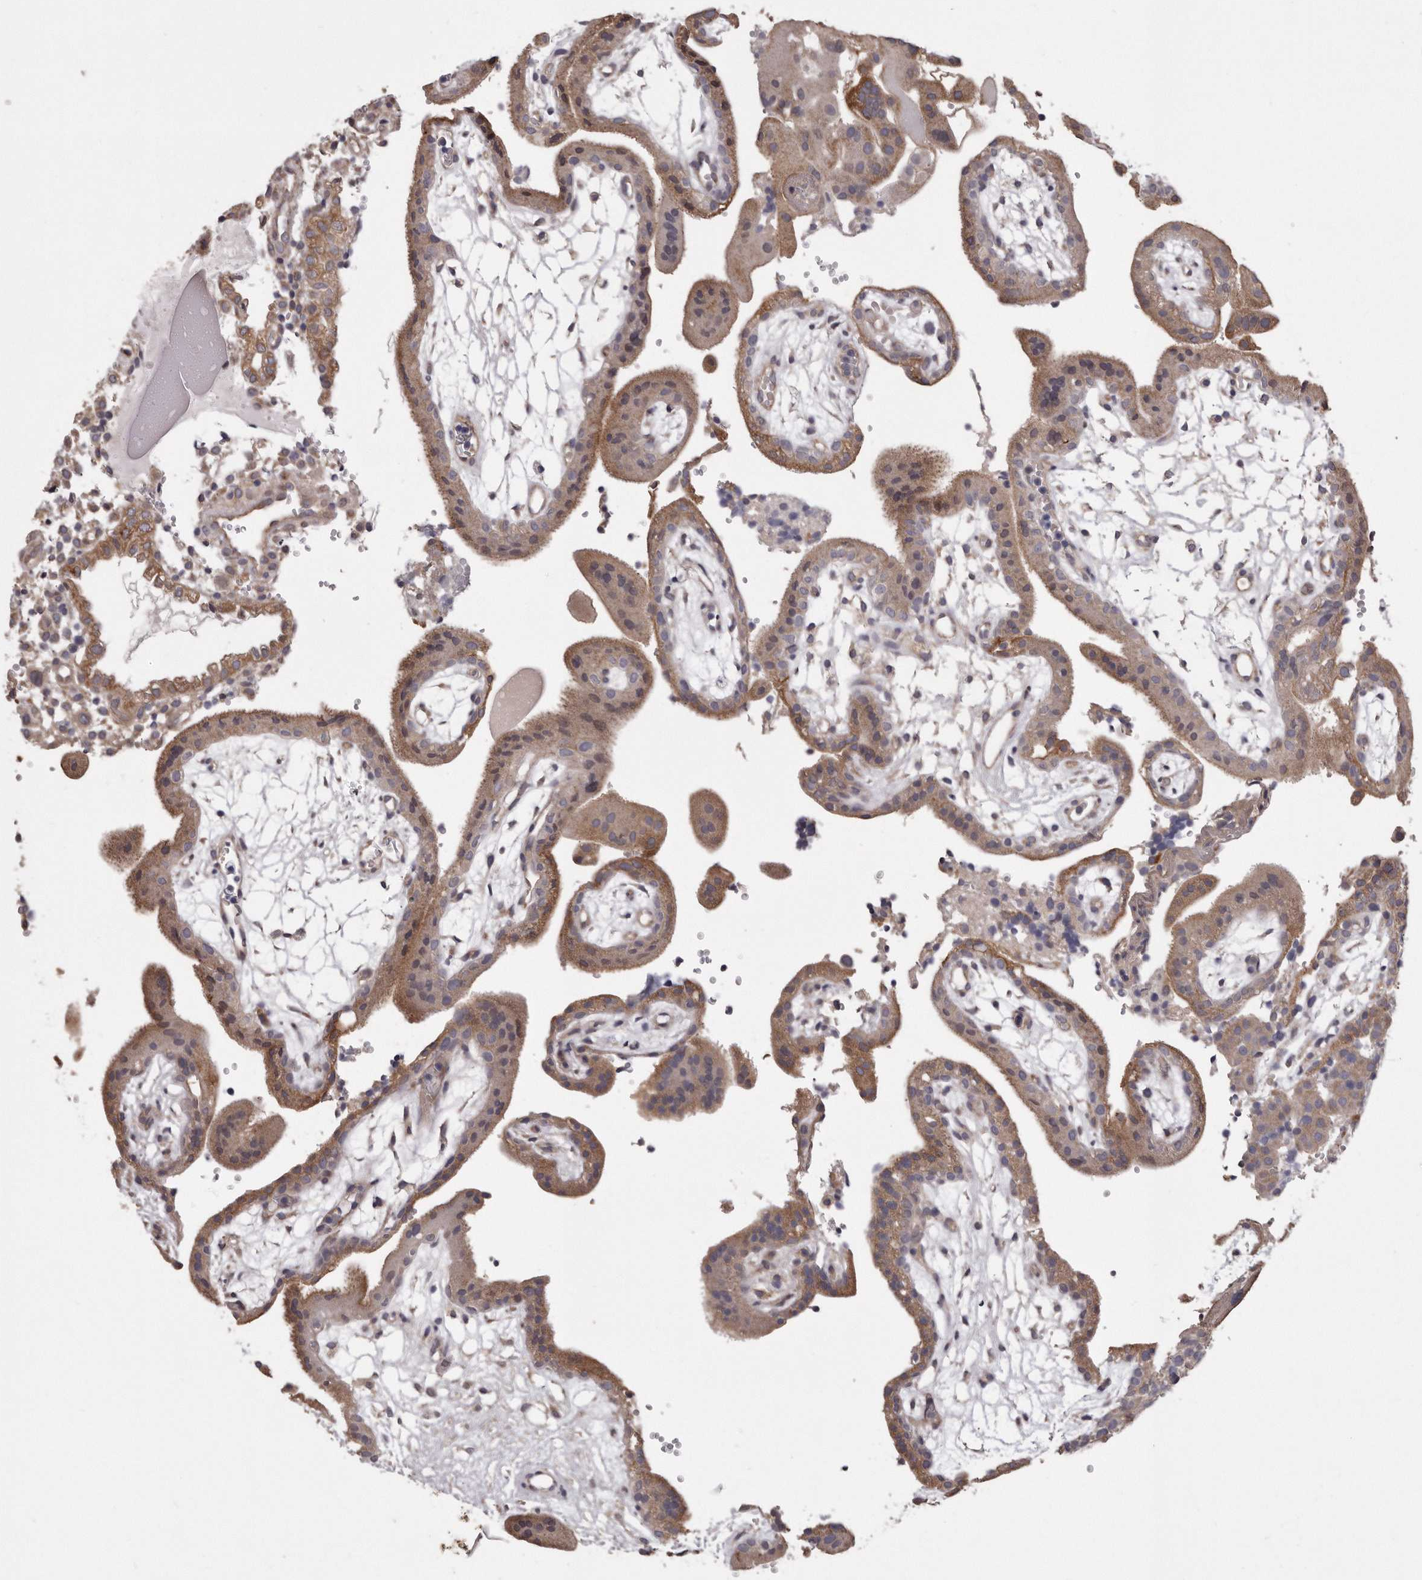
{"staining": {"intensity": "moderate", "quantity": "25%-75%", "location": "cytoplasmic/membranous"}, "tissue": "placenta", "cell_type": "Trophoblastic cells", "image_type": "normal", "snomed": [{"axis": "morphology", "description": "Normal tissue, NOS"}, {"axis": "topography", "description": "Placenta"}], "caption": "This image demonstrates IHC staining of normal placenta, with medium moderate cytoplasmic/membranous expression in about 25%-75% of trophoblastic cells.", "gene": "ARMCX1", "patient": {"sex": "female", "age": 18}}